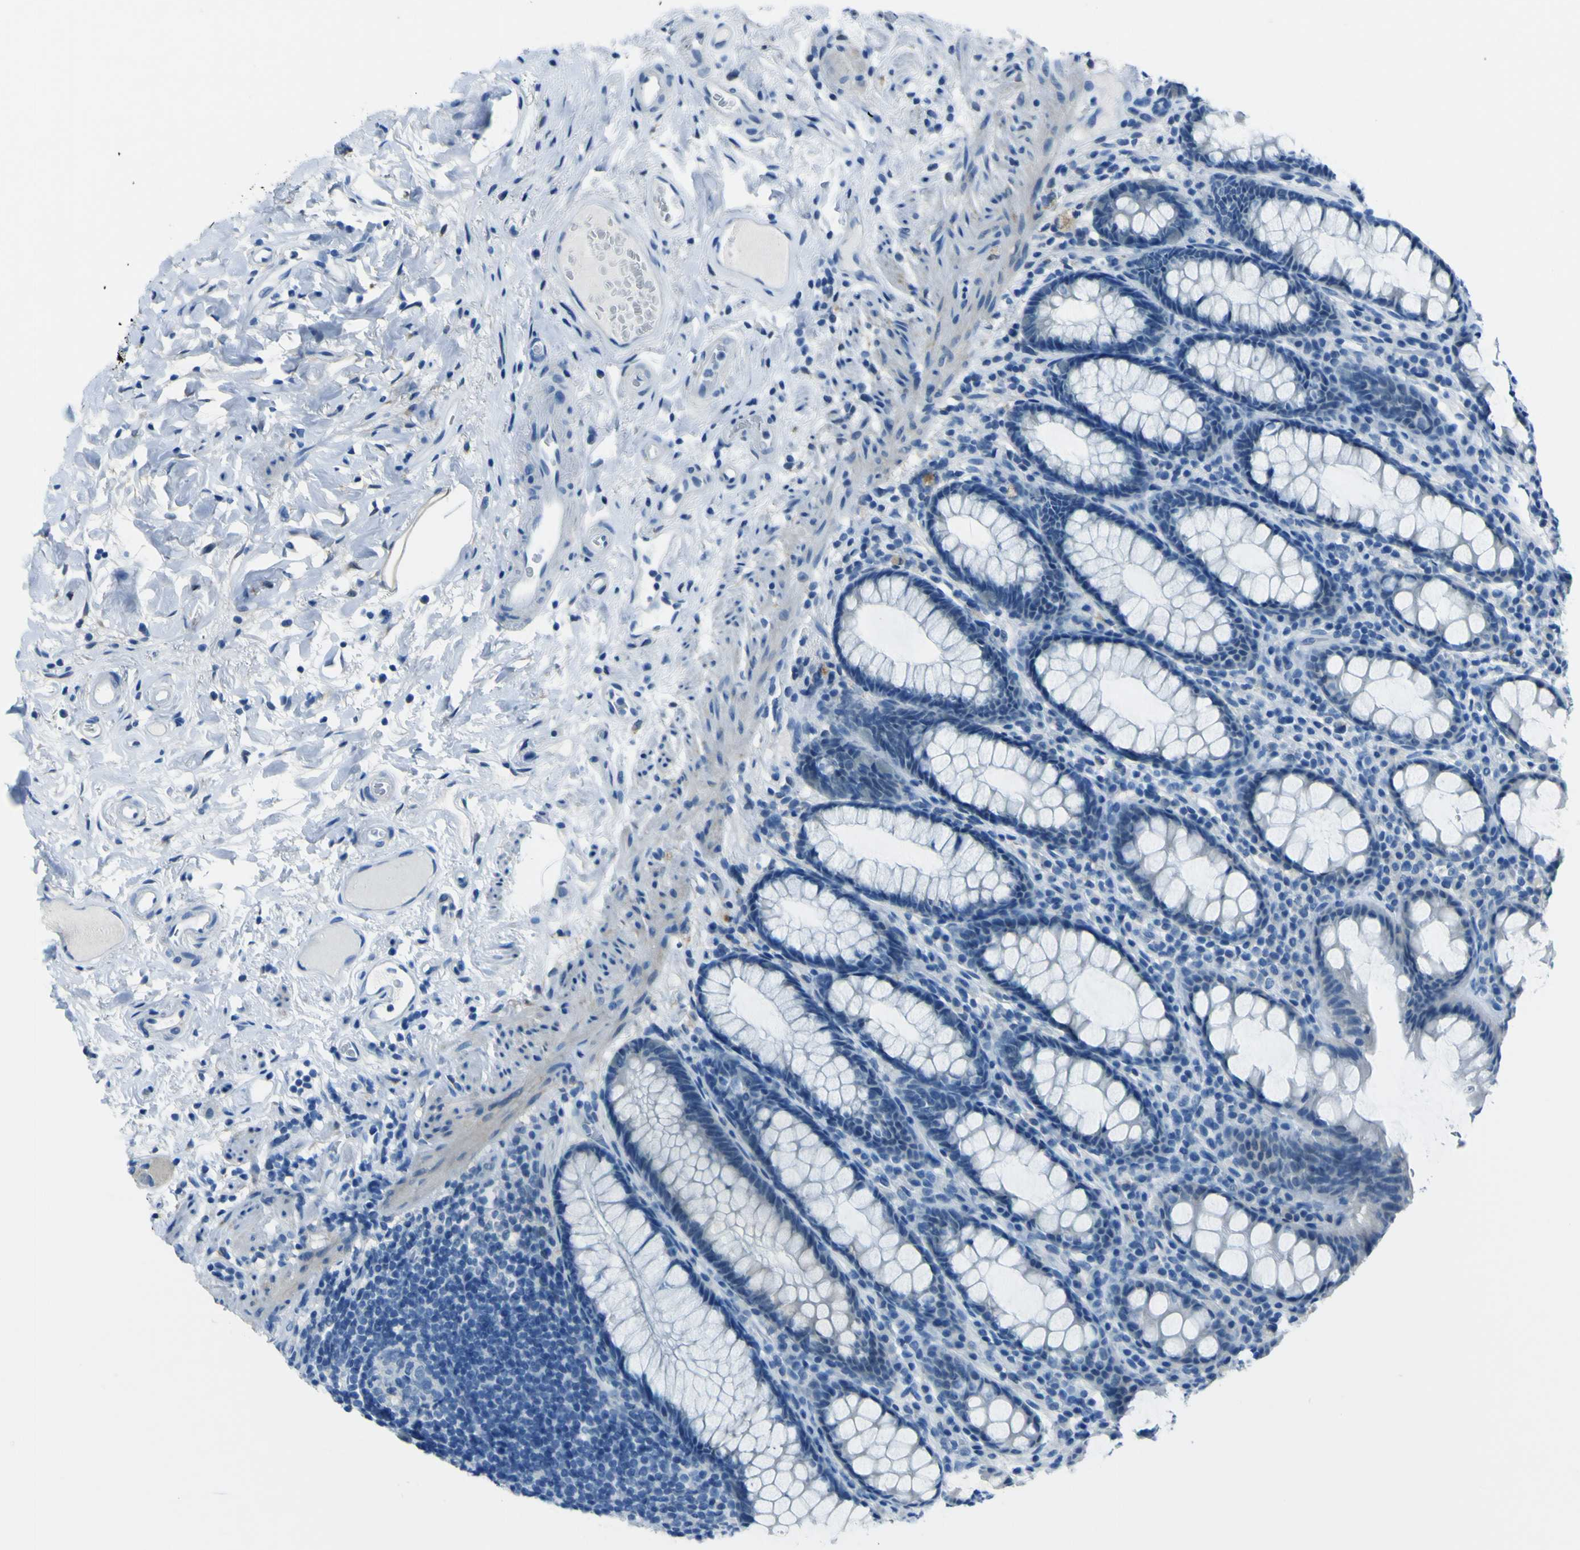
{"staining": {"intensity": "negative", "quantity": "none", "location": "none"}, "tissue": "rectum", "cell_type": "Glandular cells", "image_type": "normal", "snomed": [{"axis": "morphology", "description": "Normal tissue, NOS"}, {"axis": "topography", "description": "Rectum"}], "caption": "Micrograph shows no significant protein expression in glandular cells of unremarkable rectum. The staining is performed using DAB brown chromogen with nuclei counter-stained in using hematoxylin.", "gene": "PHKG1", "patient": {"sex": "male", "age": 92}}